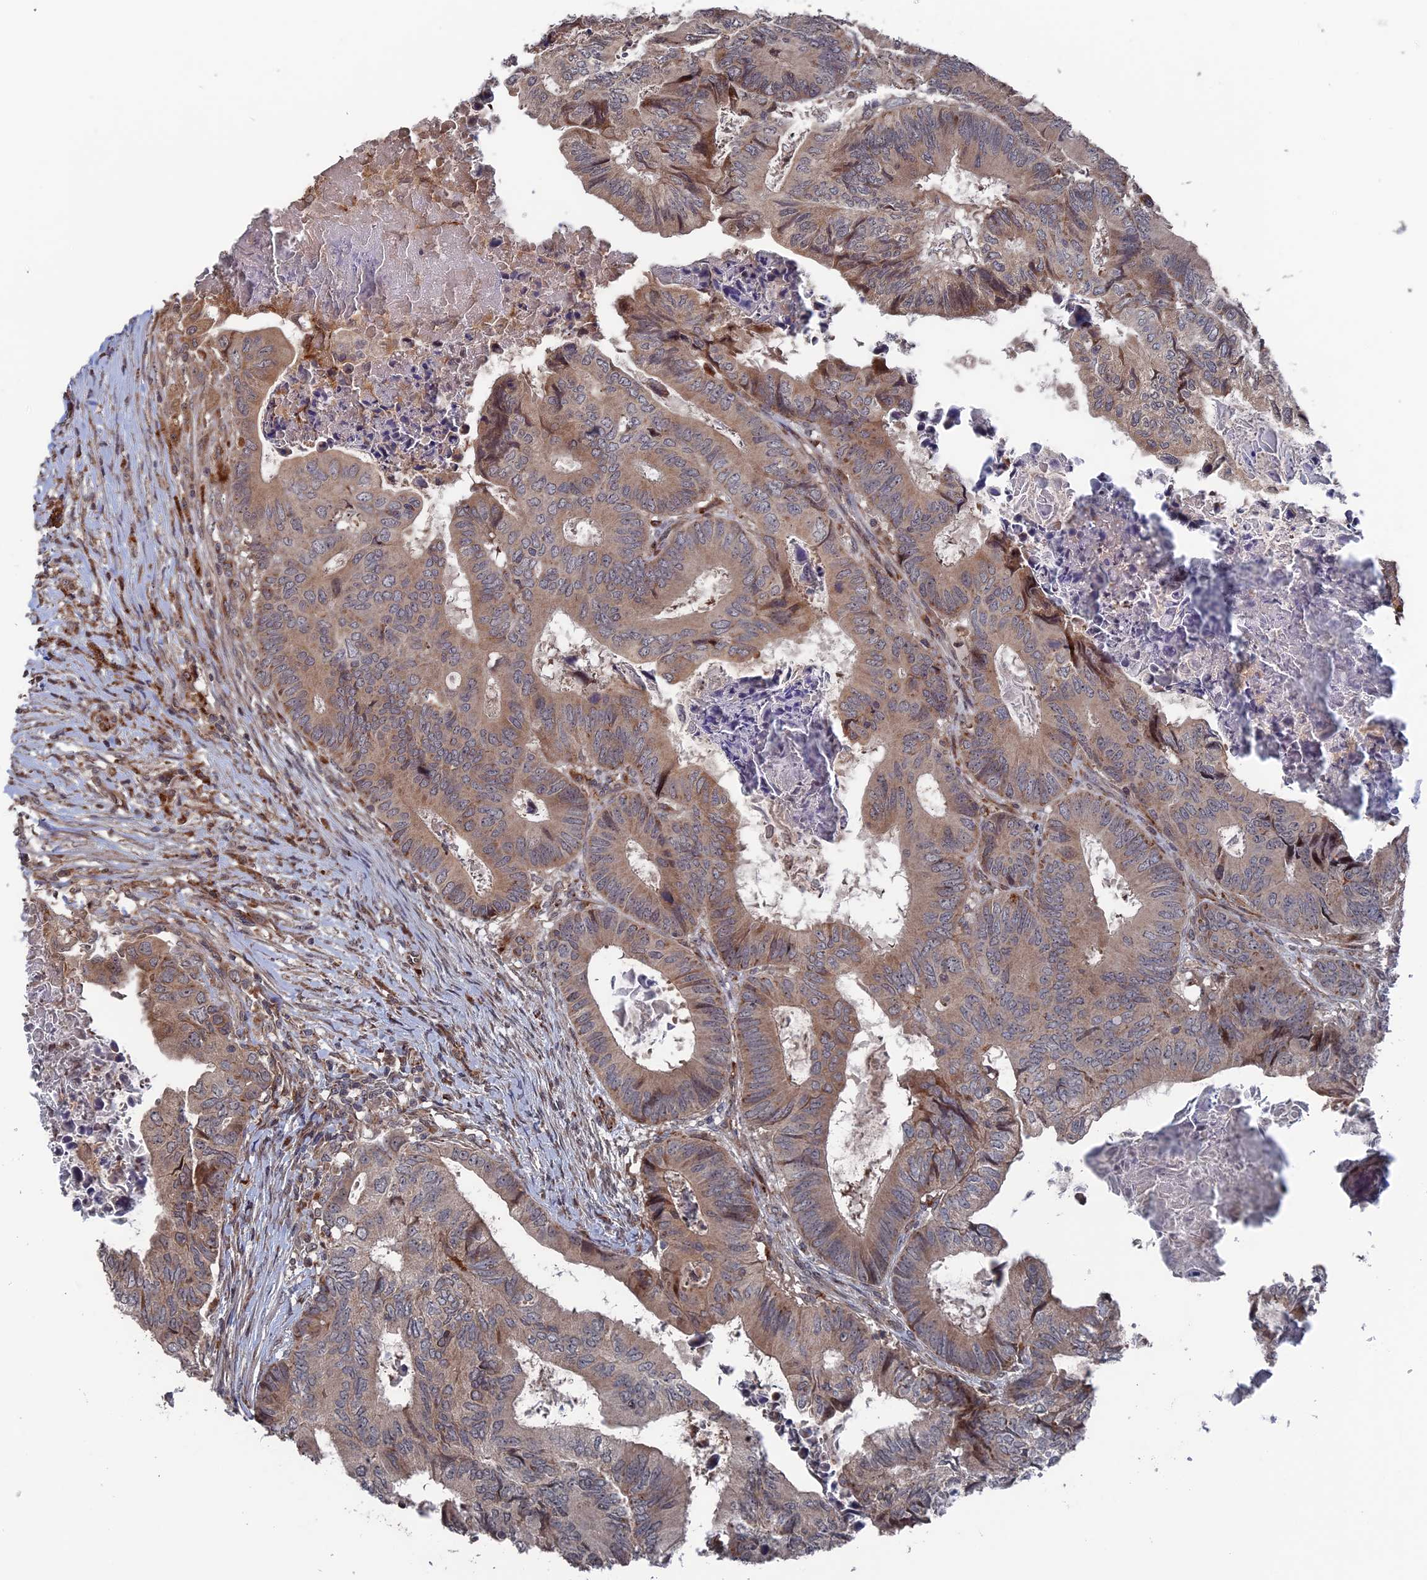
{"staining": {"intensity": "weak", "quantity": "25%-75%", "location": "cytoplasmic/membranous"}, "tissue": "colorectal cancer", "cell_type": "Tumor cells", "image_type": "cancer", "snomed": [{"axis": "morphology", "description": "Adenocarcinoma, NOS"}, {"axis": "topography", "description": "Colon"}], "caption": "An immunohistochemistry micrograph of tumor tissue is shown. Protein staining in brown shows weak cytoplasmic/membranous positivity in colorectal cancer (adenocarcinoma) within tumor cells.", "gene": "PLA2G15", "patient": {"sex": "male", "age": 85}}